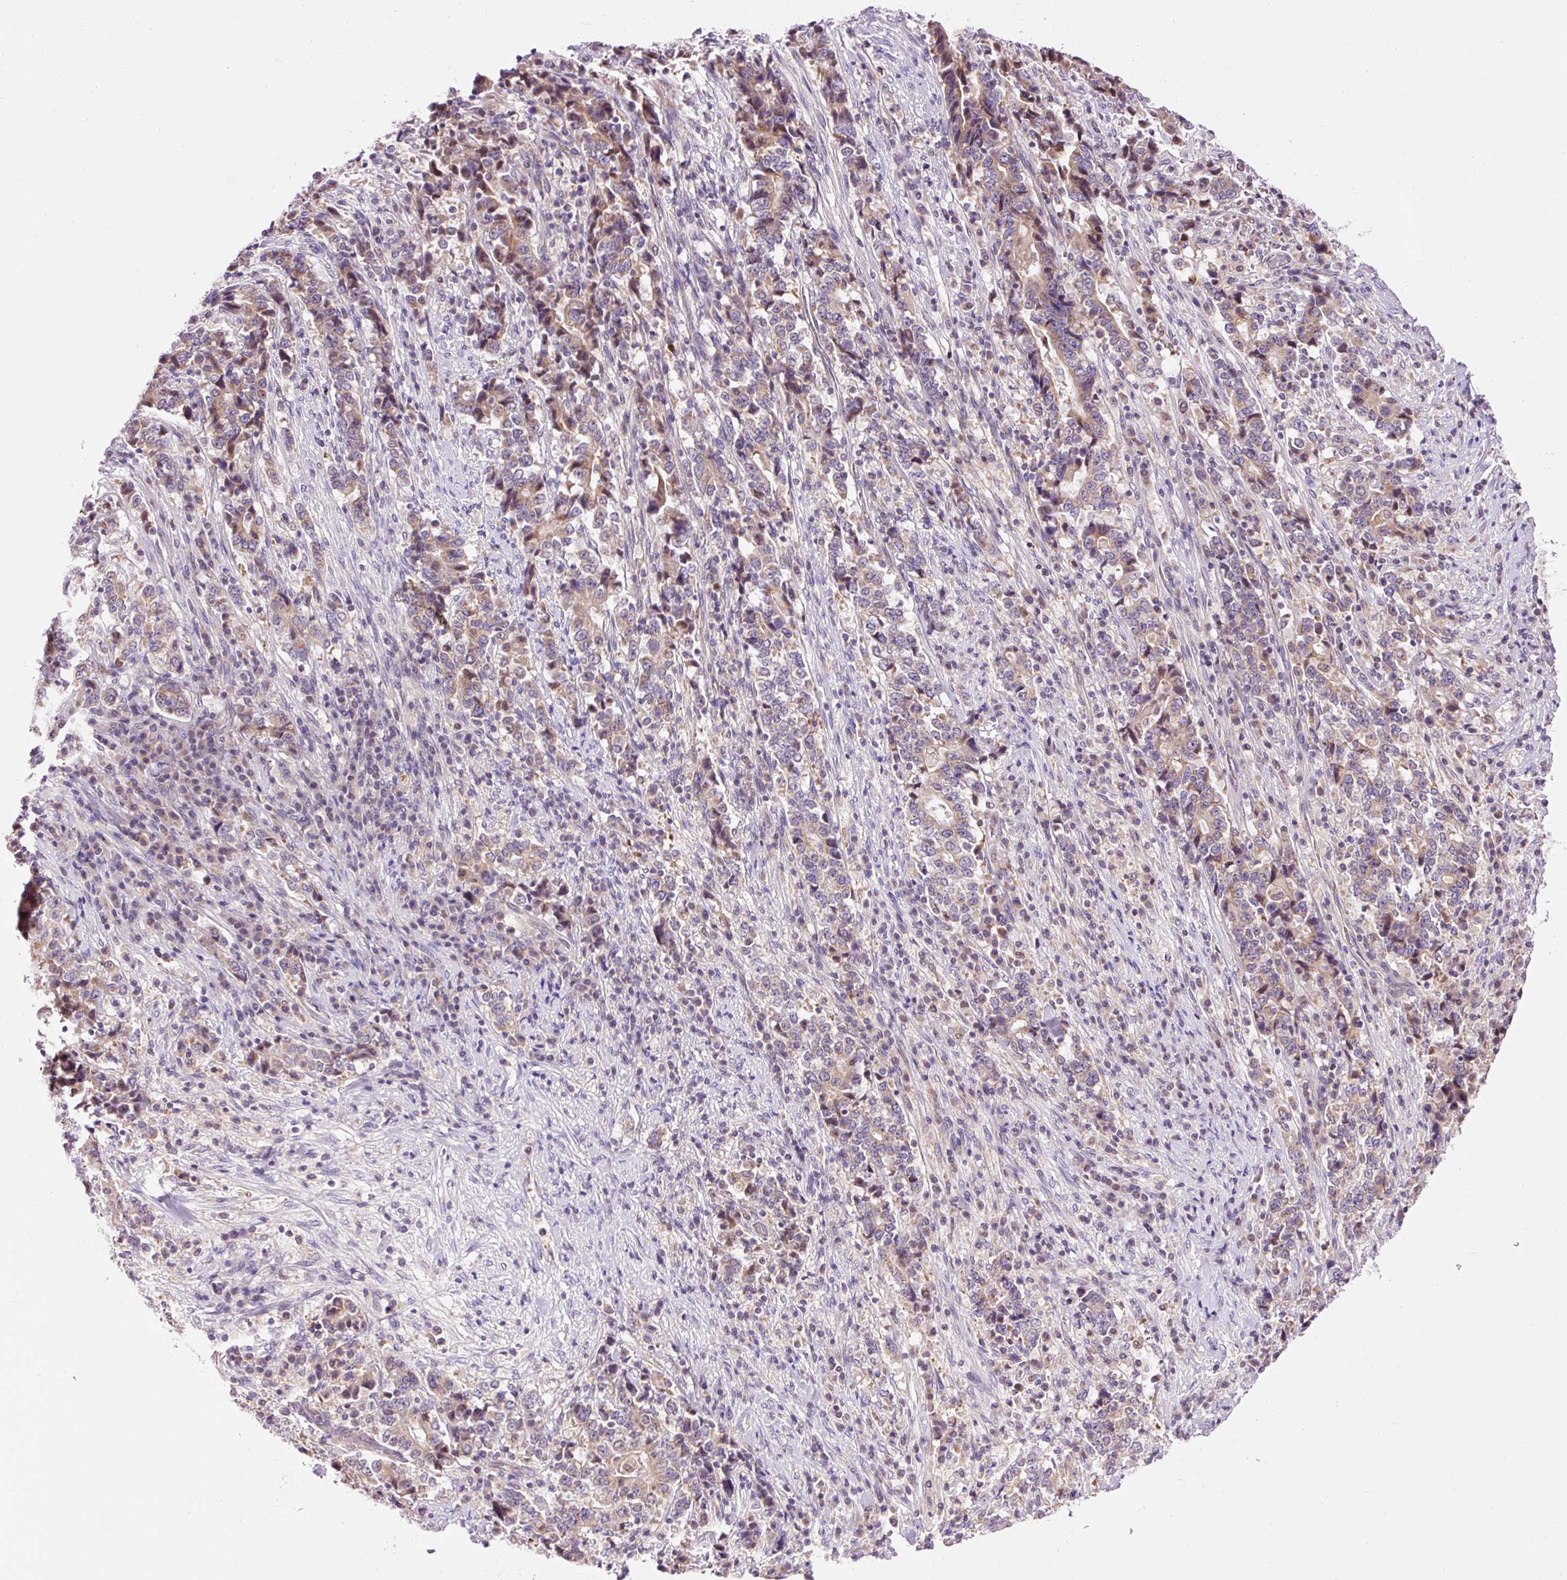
{"staining": {"intensity": "weak", "quantity": ">75%", "location": "cytoplasmic/membranous"}, "tissue": "stomach cancer", "cell_type": "Tumor cells", "image_type": "cancer", "snomed": [{"axis": "morphology", "description": "Normal tissue, NOS"}, {"axis": "morphology", "description": "Adenocarcinoma, NOS"}, {"axis": "topography", "description": "Stomach, upper"}, {"axis": "topography", "description": "Stomach"}], "caption": "Protein analysis of stomach adenocarcinoma tissue shows weak cytoplasmic/membranous staining in about >75% of tumor cells. The protein of interest is stained brown, and the nuclei are stained in blue (DAB (3,3'-diaminobenzidine) IHC with brightfield microscopy, high magnification).", "gene": "IMMT", "patient": {"sex": "male", "age": 59}}